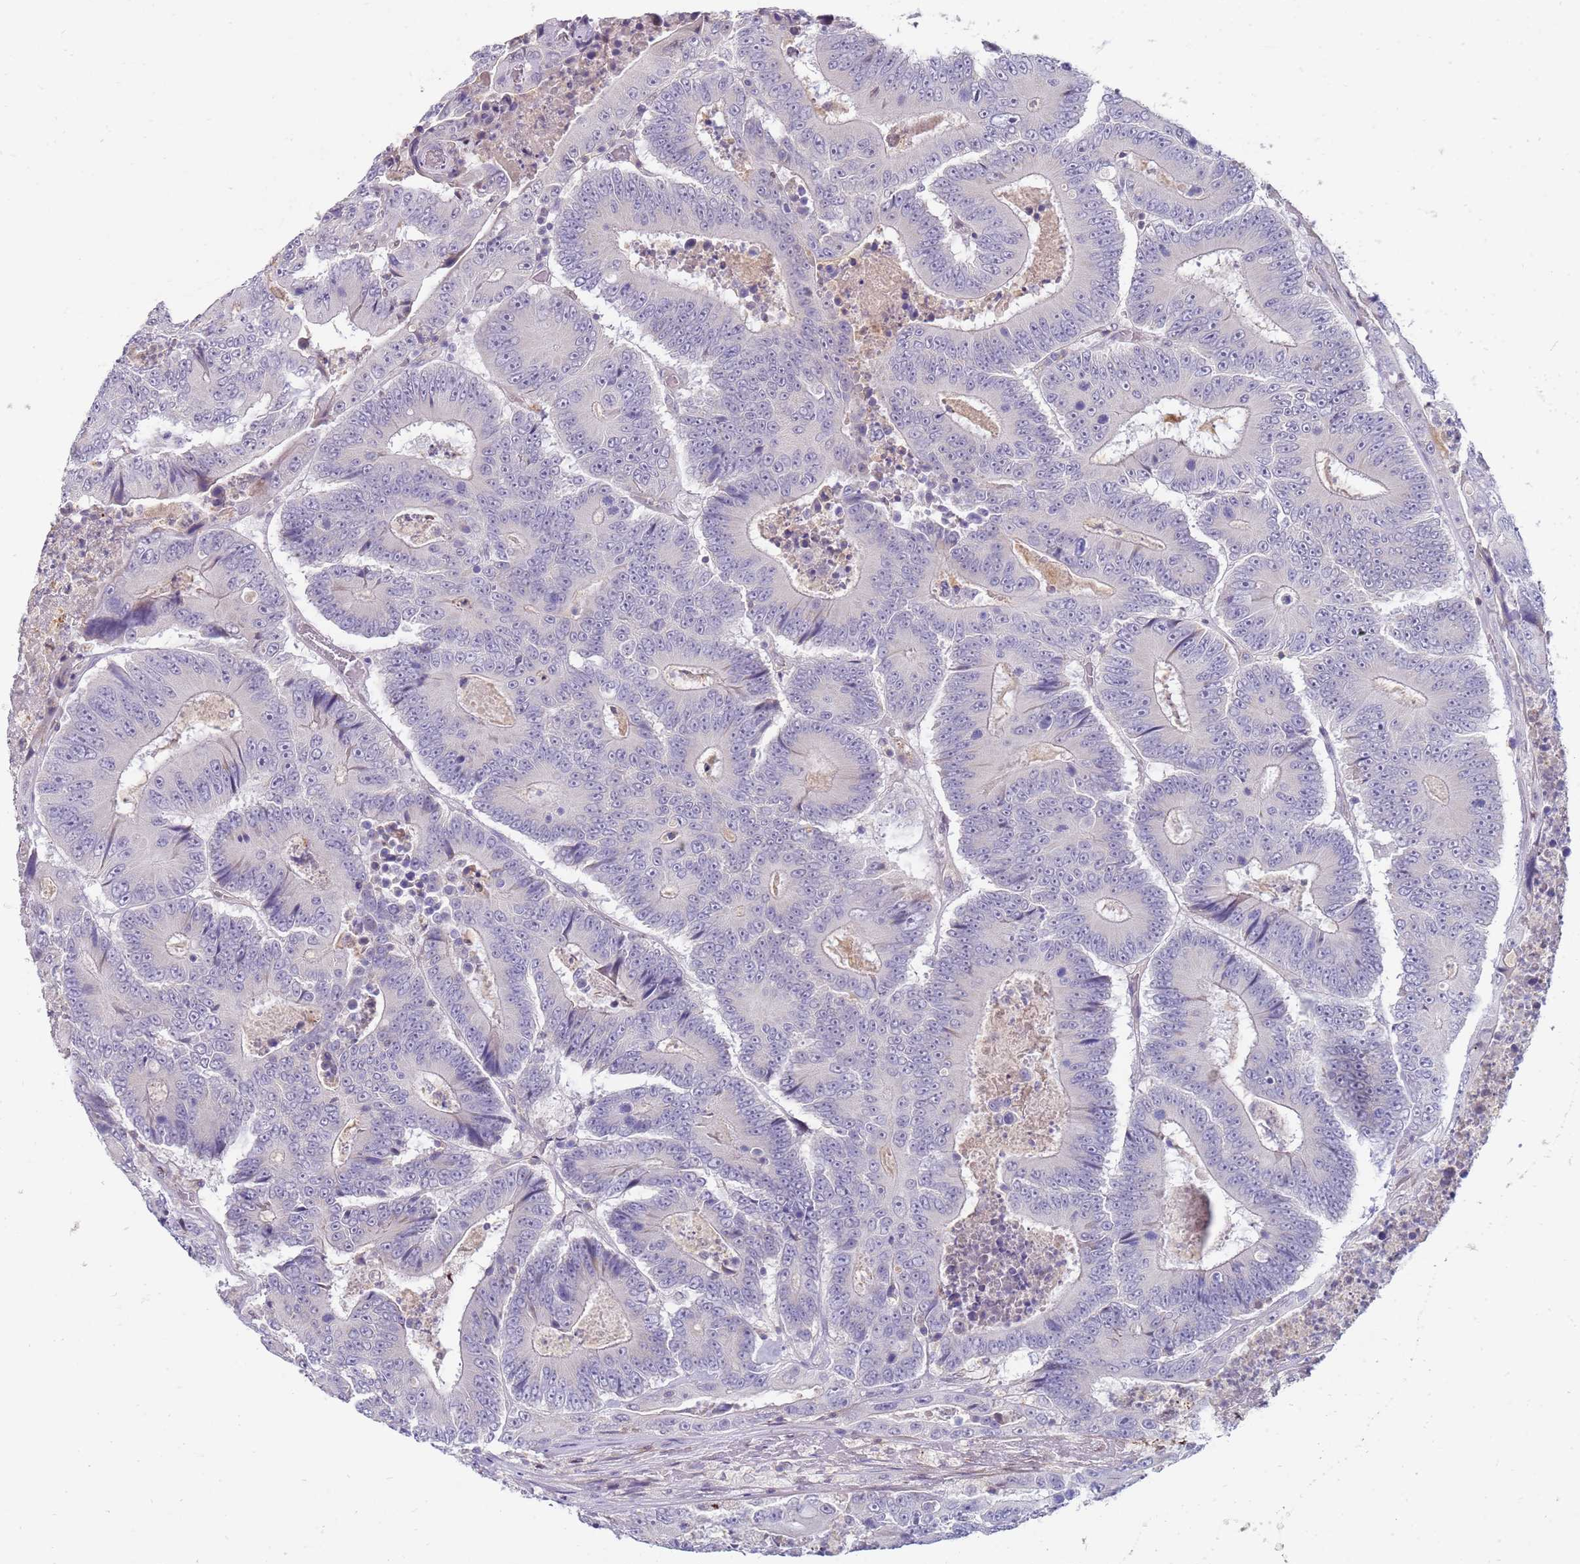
{"staining": {"intensity": "negative", "quantity": "none", "location": "none"}, "tissue": "colorectal cancer", "cell_type": "Tumor cells", "image_type": "cancer", "snomed": [{"axis": "morphology", "description": "Adenocarcinoma, NOS"}, {"axis": "topography", "description": "Colon"}], "caption": "This is an immunohistochemistry (IHC) micrograph of human adenocarcinoma (colorectal). There is no expression in tumor cells.", "gene": "STK25", "patient": {"sex": "male", "age": 83}}